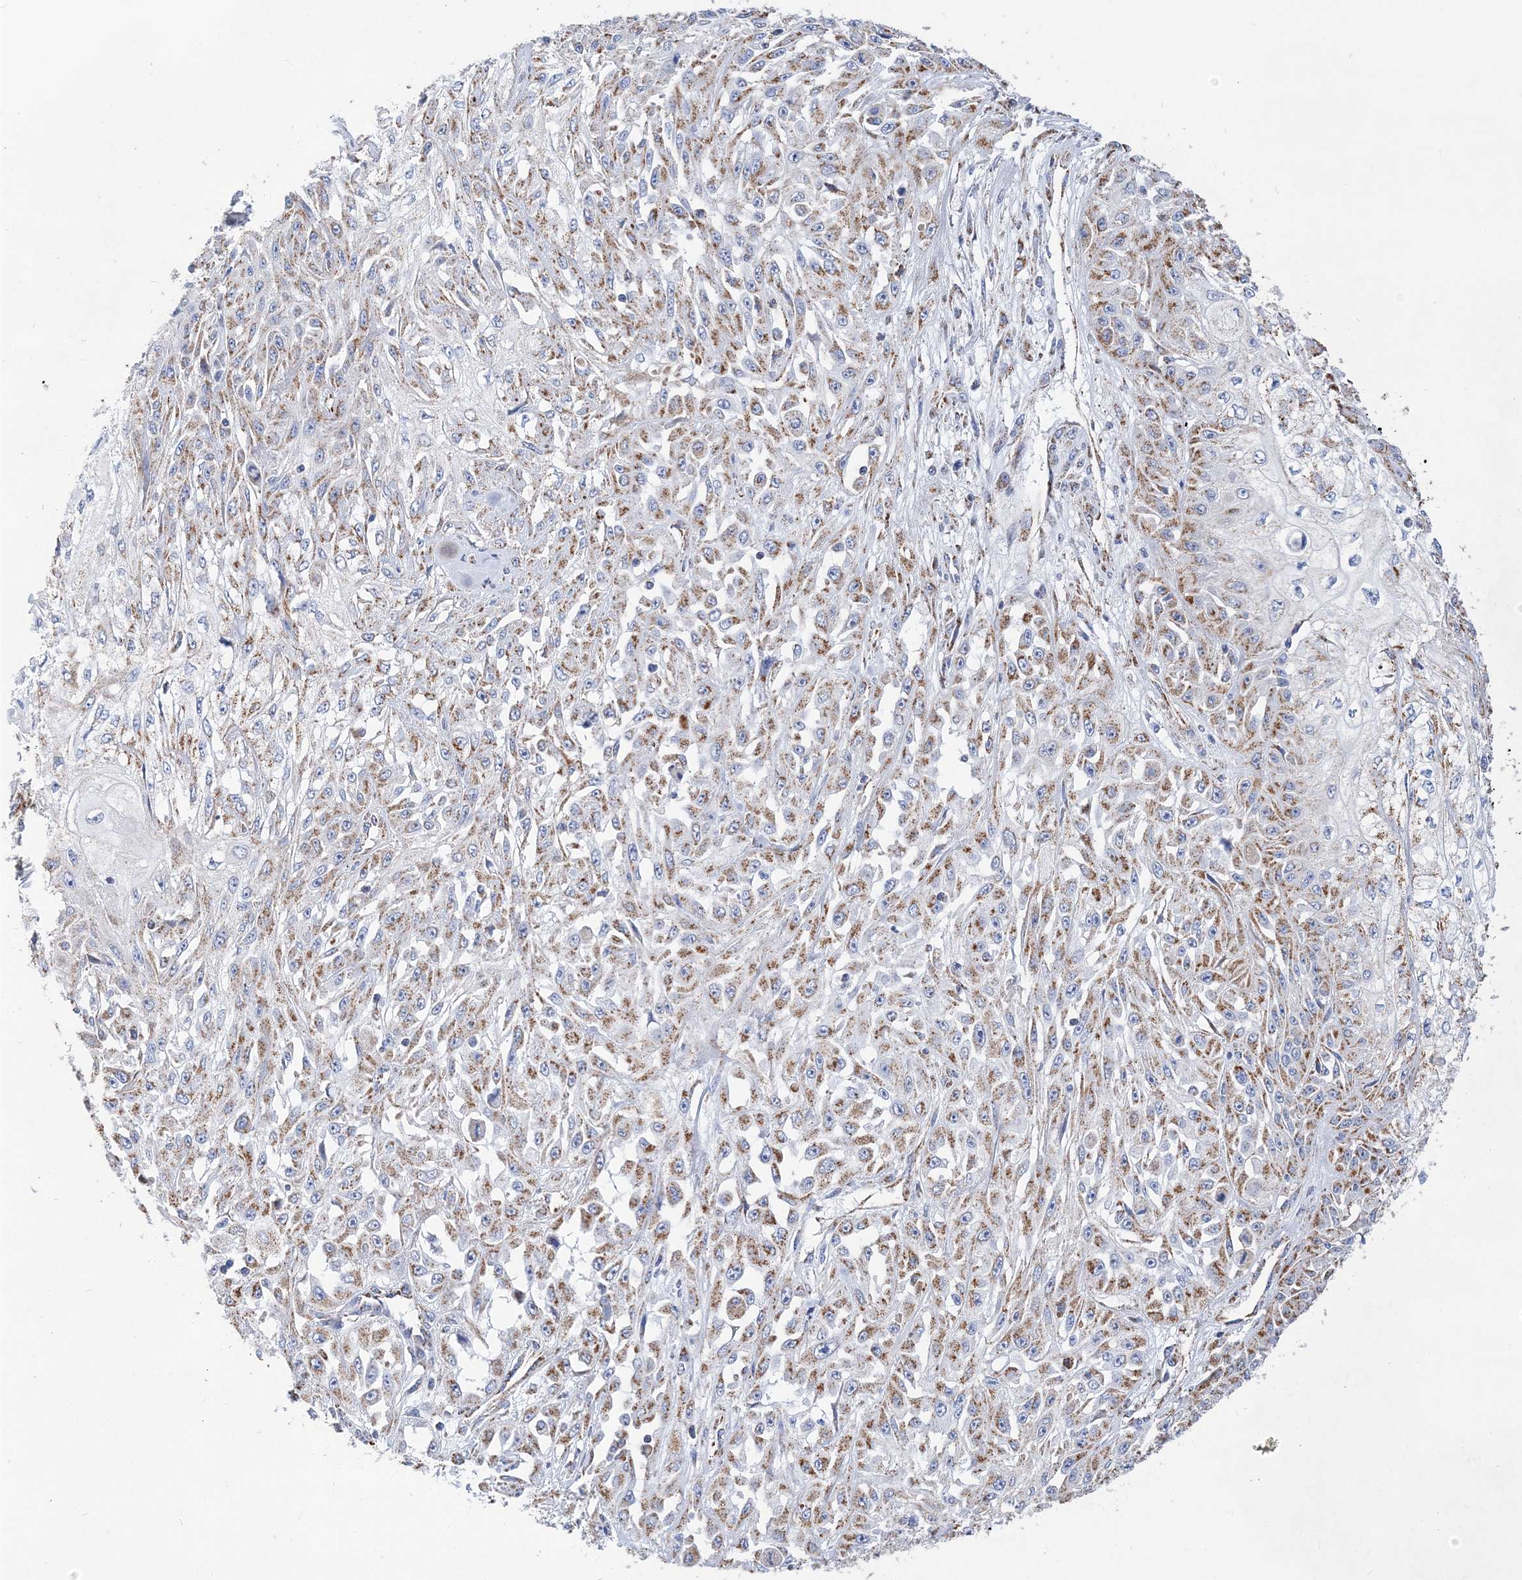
{"staining": {"intensity": "moderate", "quantity": ">75%", "location": "cytoplasmic/membranous"}, "tissue": "skin cancer", "cell_type": "Tumor cells", "image_type": "cancer", "snomed": [{"axis": "morphology", "description": "Squamous cell carcinoma, NOS"}, {"axis": "morphology", "description": "Squamous cell carcinoma, metastatic, NOS"}, {"axis": "topography", "description": "Skin"}, {"axis": "topography", "description": "Lymph node"}], "caption": "Approximately >75% of tumor cells in skin cancer show moderate cytoplasmic/membranous protein positivity as visualized by brown immunohistochemical staining.", "gene": "ACOT9", "patient": {"sex": "male", "age": 75}}